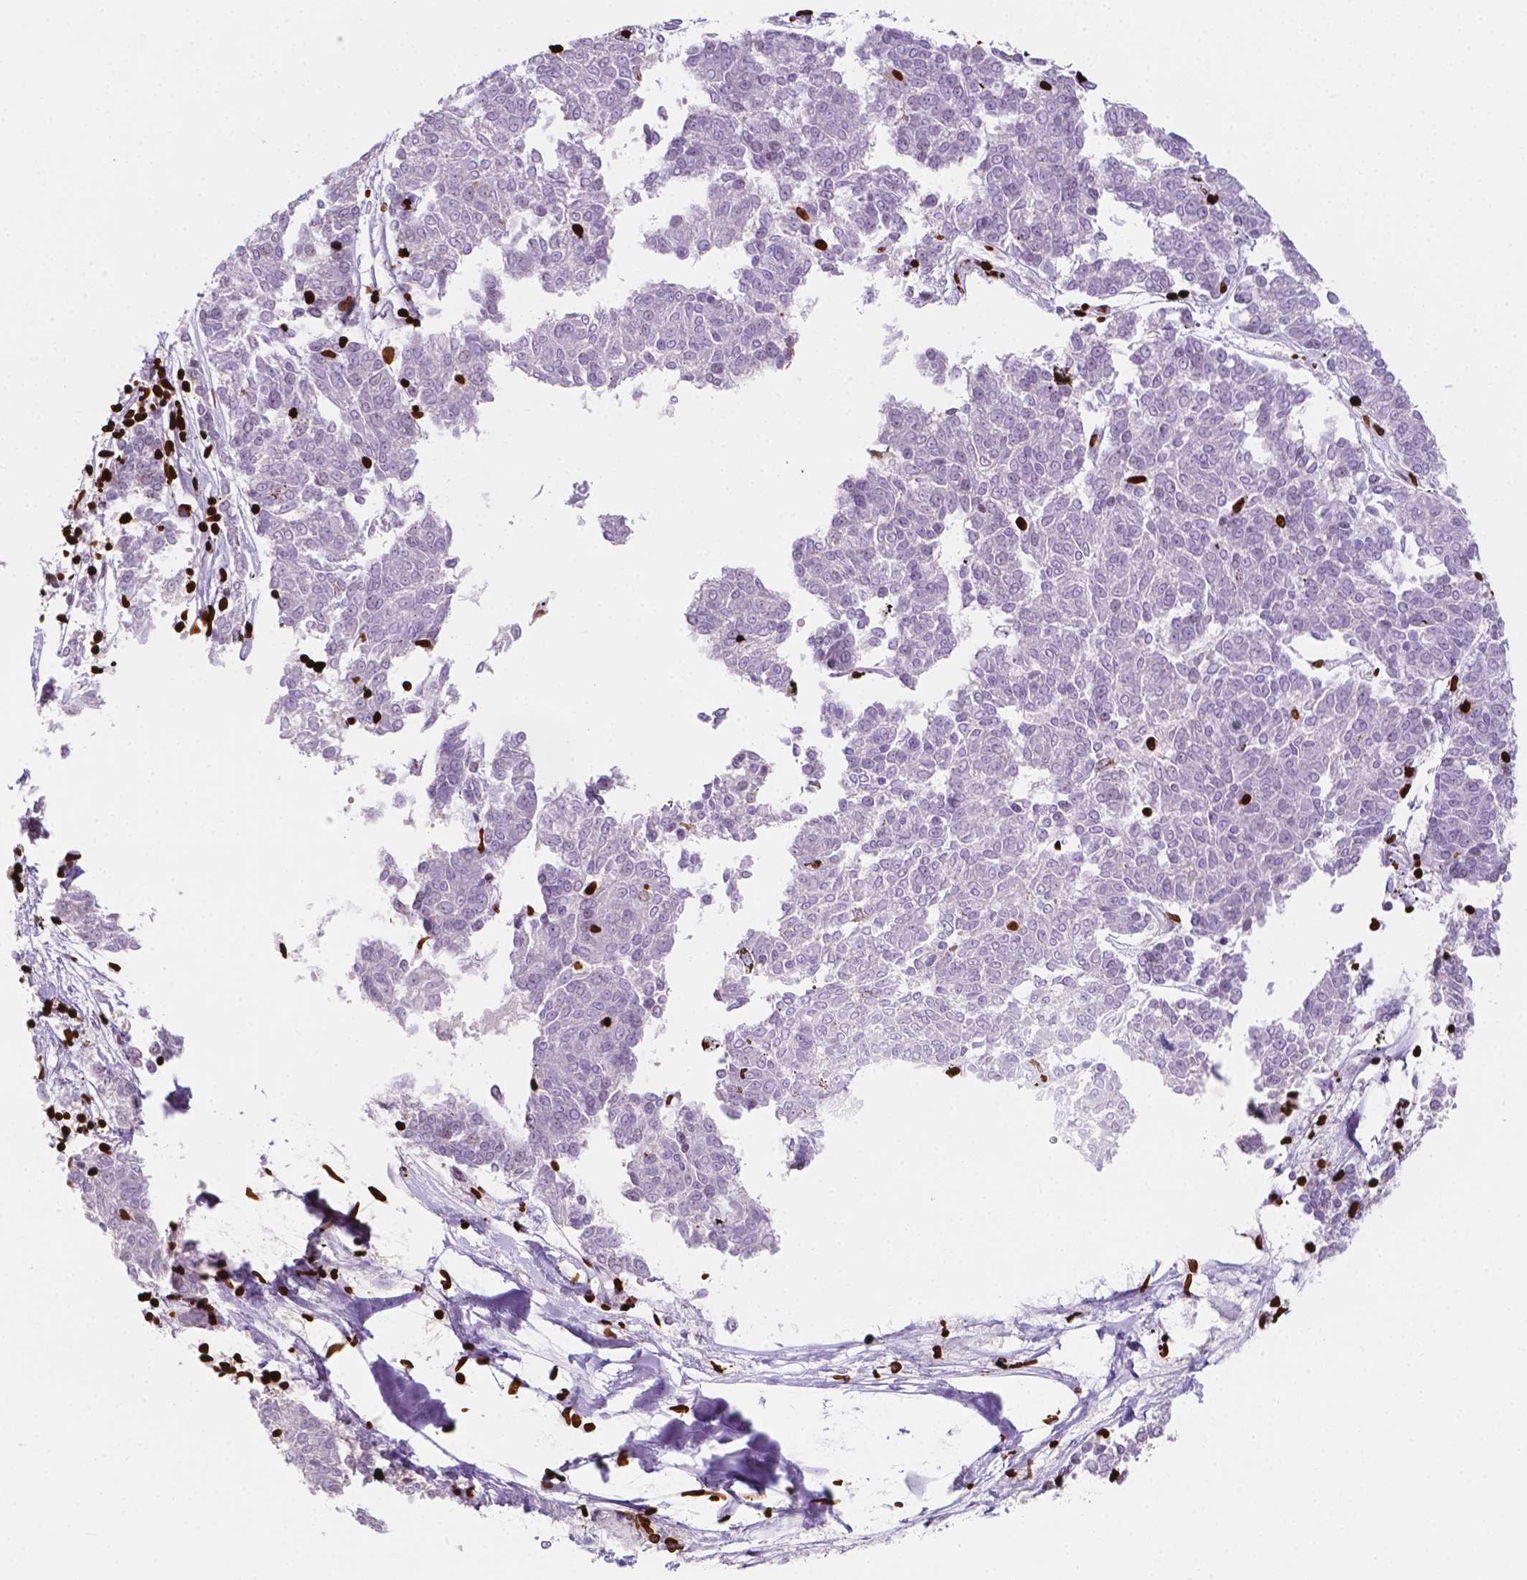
{"staining": {"intensity": "negative", "quantity": "none", "location": "none"}, "tissue": "melanoma", "cell_type": "Tumor cells", "image_type": "cancer", "snomed": [{"axis": "morphology", "description": "Malignant melanoma, NOS"}, {"axis": "topography", "description": "Skin"}], "caption": "Immunohistochemistry (IHC) photomicrograph of malignant melanoma stained for a protein (brown), which shows no expression in tumor cells.", "gene": "CBY3", "patient": {"sex": "female", "age": 72}}